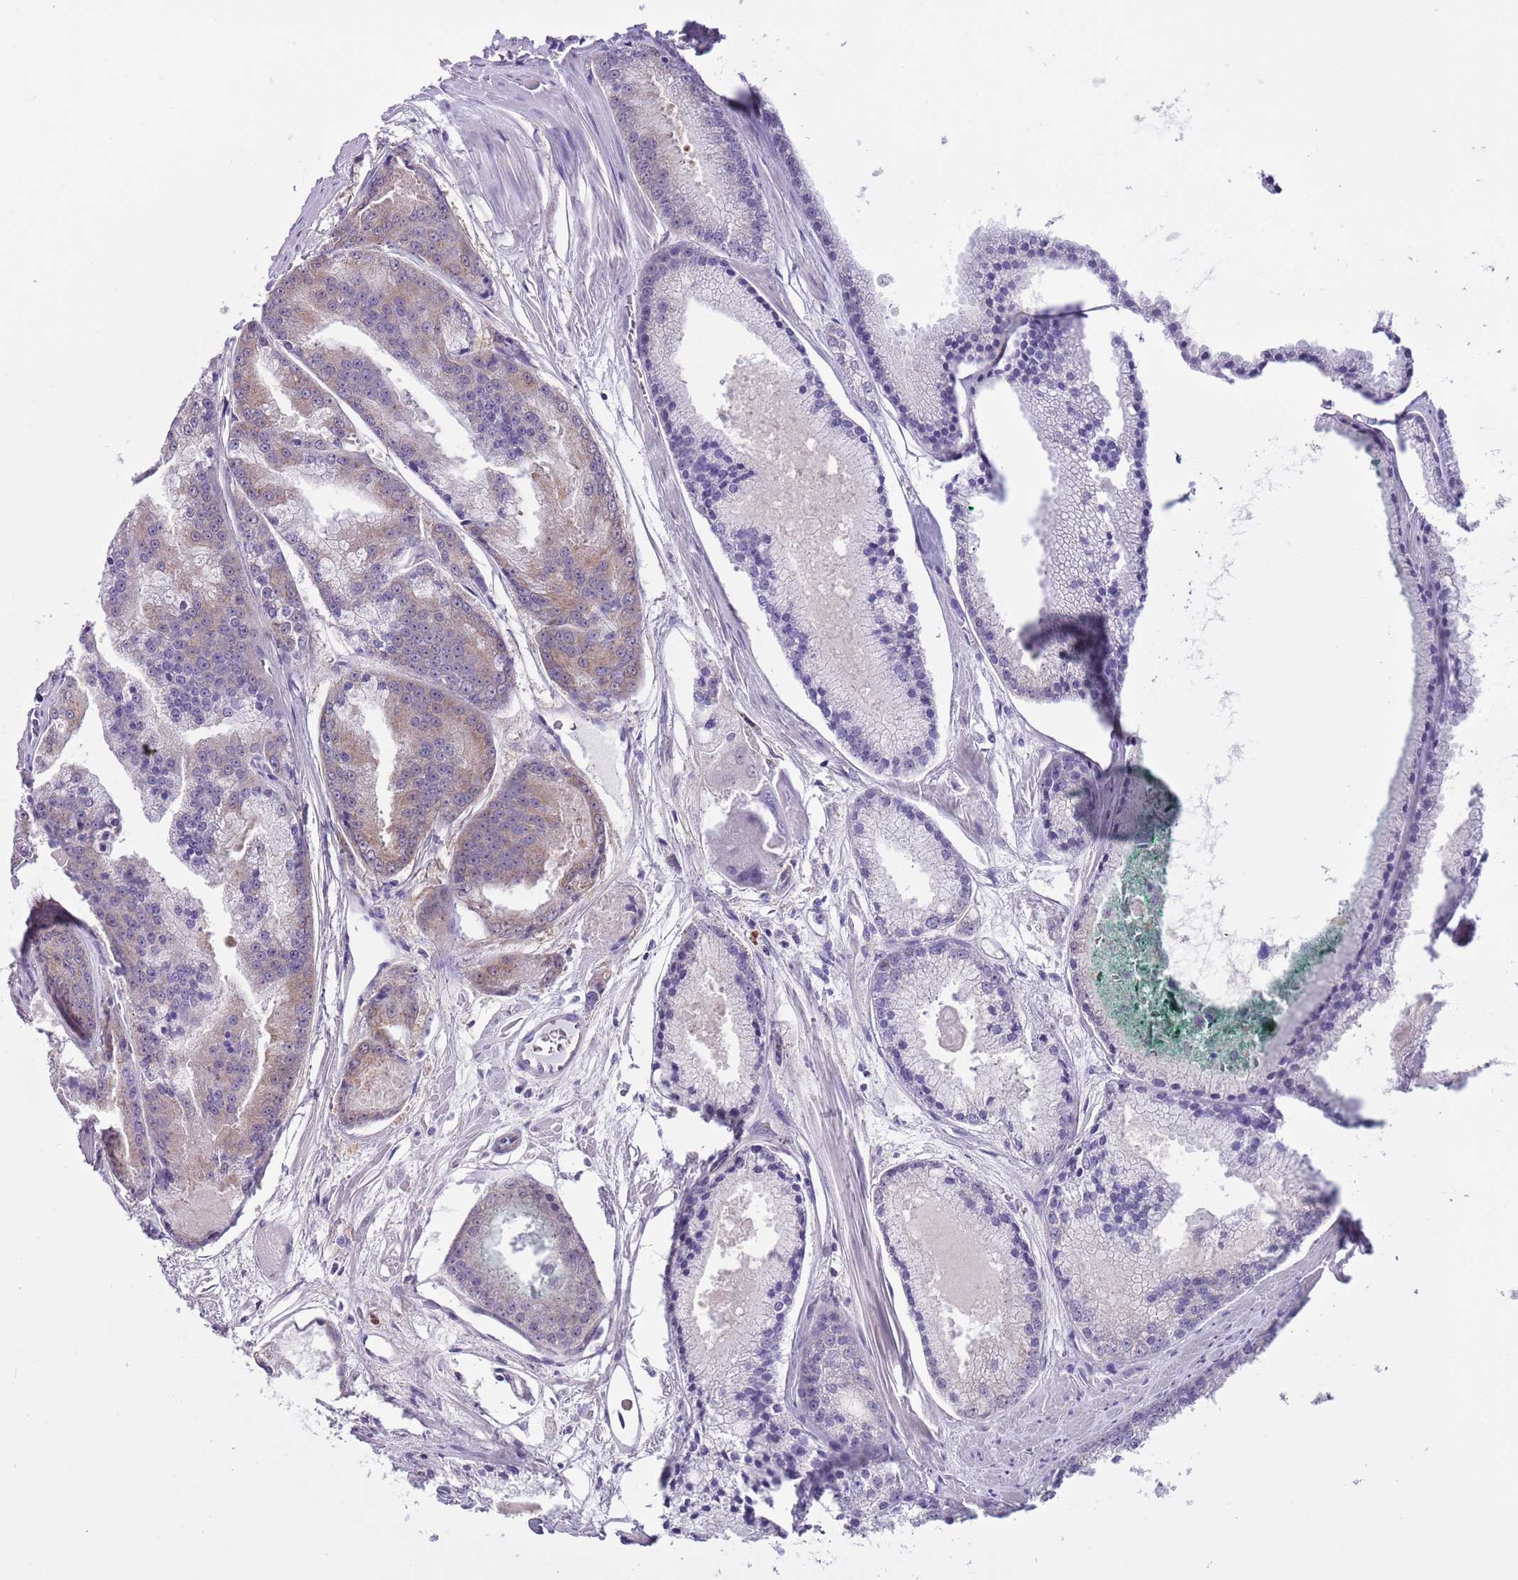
{"staining": {"intensity": "moderate", "quantity": "25%-75%", "location": "cytoplasmic/membranous"}, "tissue": "prostate cancer", "cell_type": "Tumor cells", "image_type": "cancer", "snomed": [{"axis": "morphology", "description": "Adenocarcinoma, High grade"}, {"axis": "topography", "description": "Prostate"}], "caption": "Prostate cancer (adenocarcinoma (high-grade)) stained with immunohistochemistry displays moderate cytoplasmic/membranous staining in about 25%-75% of tumor cells.", "gene": "PFKFB2", "patient": {"sex": "male", "age": 61}}